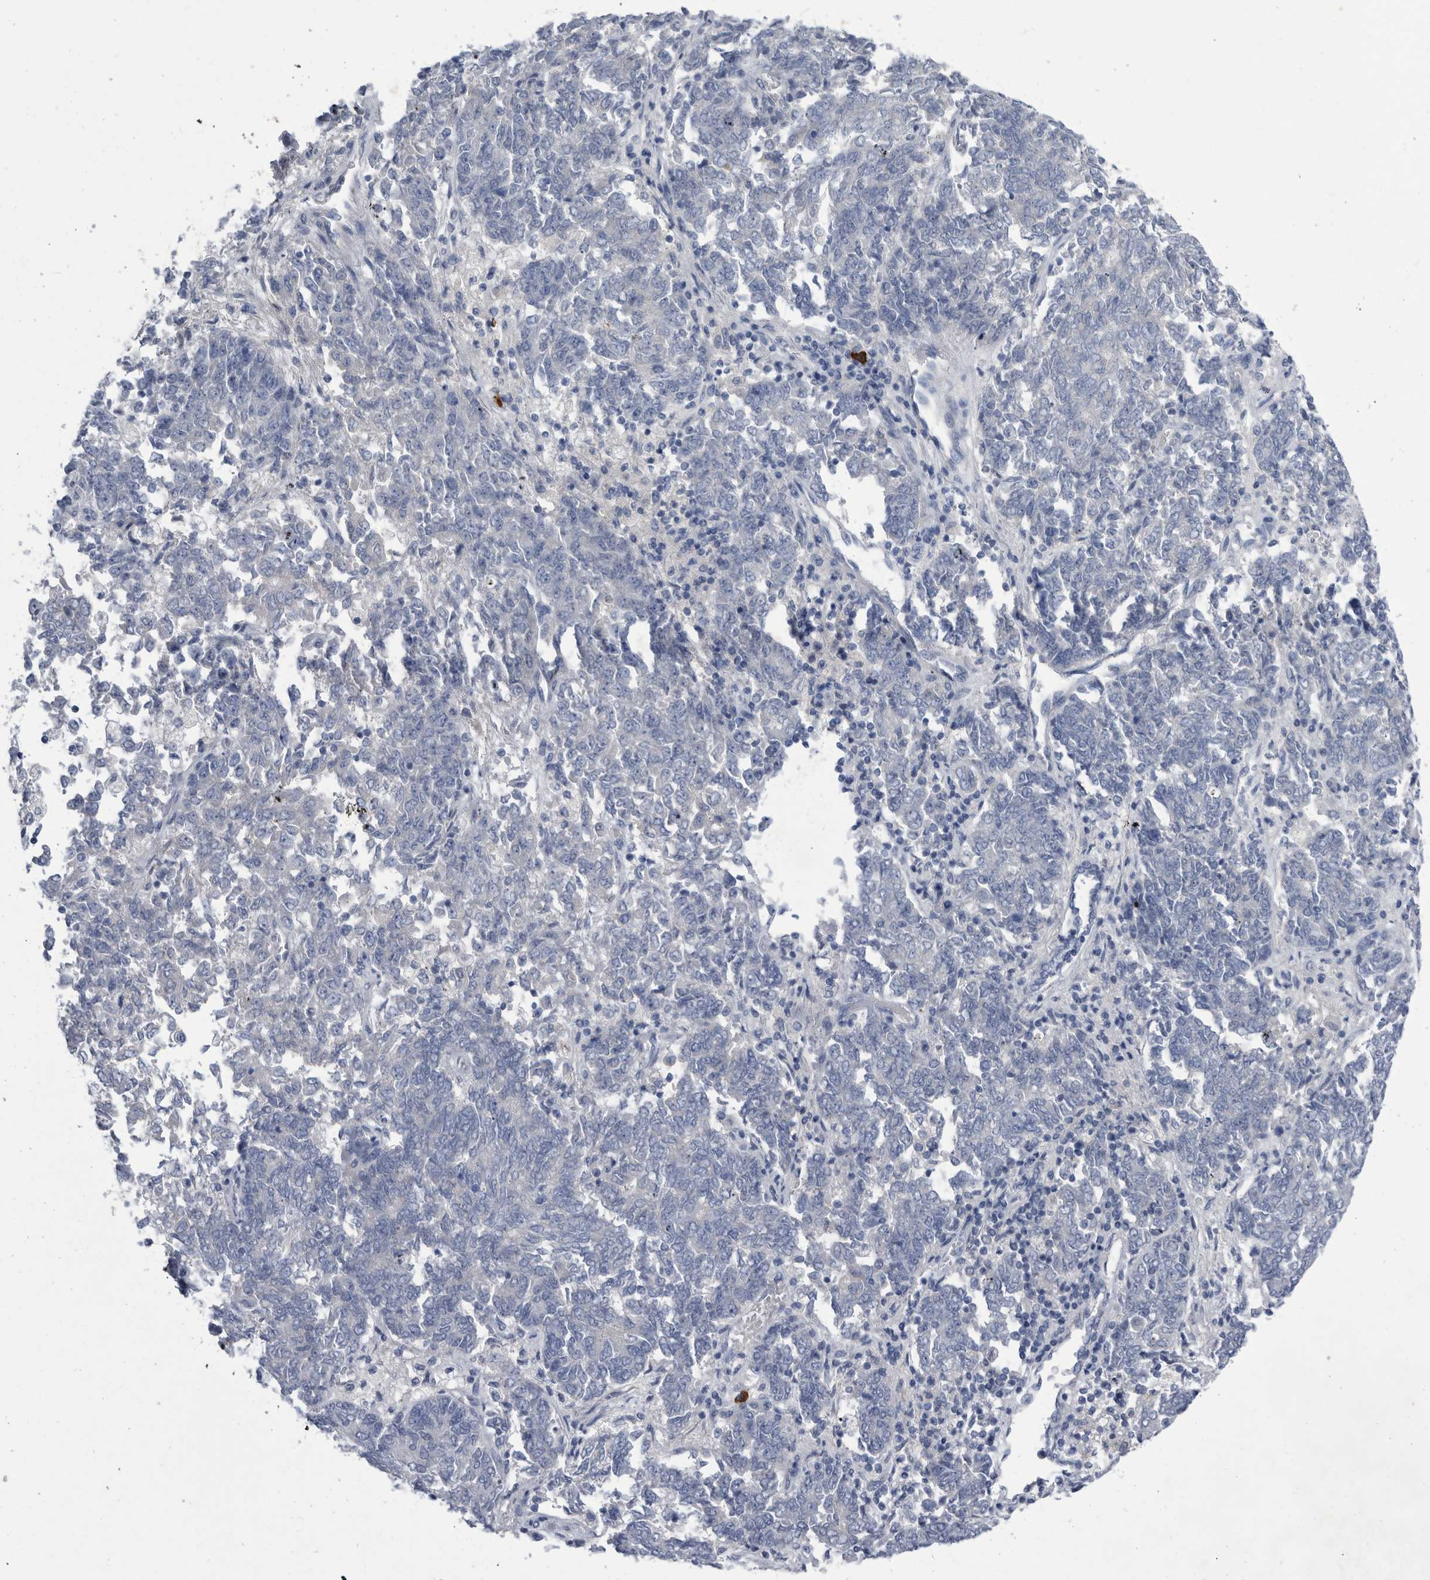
{"staining": {"intensity": "negative", "quantity": "none", "location": "none"}, "tissue": "endometrial cancer", "cell_type": "Tumor cells", "image_type": "cancer", "snomed": [{"axis": "morphology", "description": "Adenocarcinoma, NOS"}, {"axis": "topography", "description": "Endometrium"}], "caption": "Human endometrial cancer (adenocarcinoma) stained for a protein using IHC exhibits no staining in tumor cells.", "gene": "BTBD6", "patient": {"sex": "female", "age": 80}}